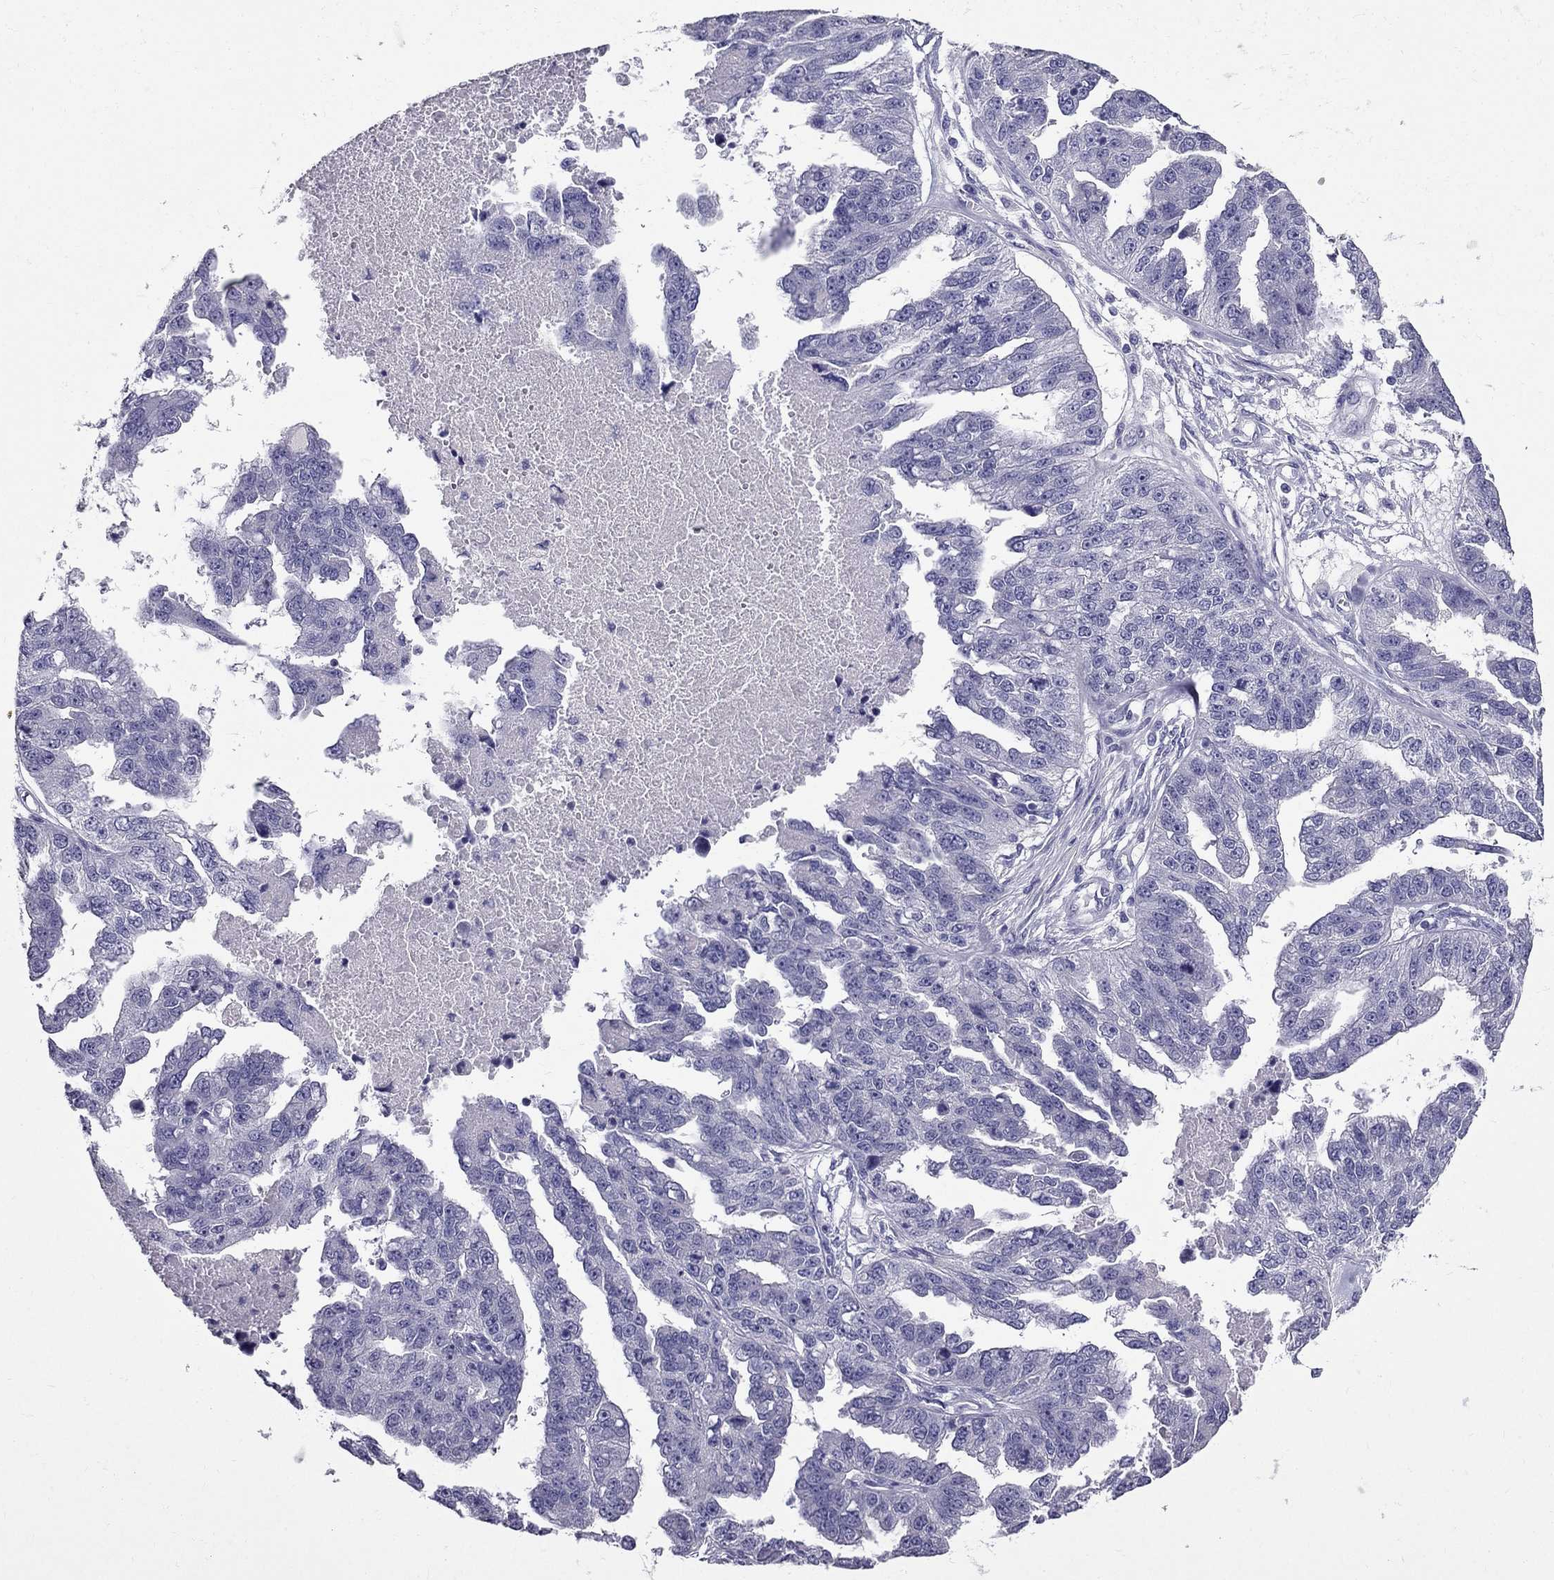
{"staining": {"intensity": "negative", "quantity": "none", "location": "none"}, "tissue": "ovarian cancer", "cell_type": "Tumor cells", "image_type": "cancer", "snomed": [{"axis": "morphology", "description": "Cystadenocarcinoma, serous, NOS"}, {"axis": "topography", "description": "Ovary"}], "caption": "This is an immunohistochemistry (IHC) photomicrograph of serous cystadenocarcinoma (ovarian). There is no positivity in tumor cells.", "gene": "ZNF541", "patient": {"sex": "female", "age": 58}}